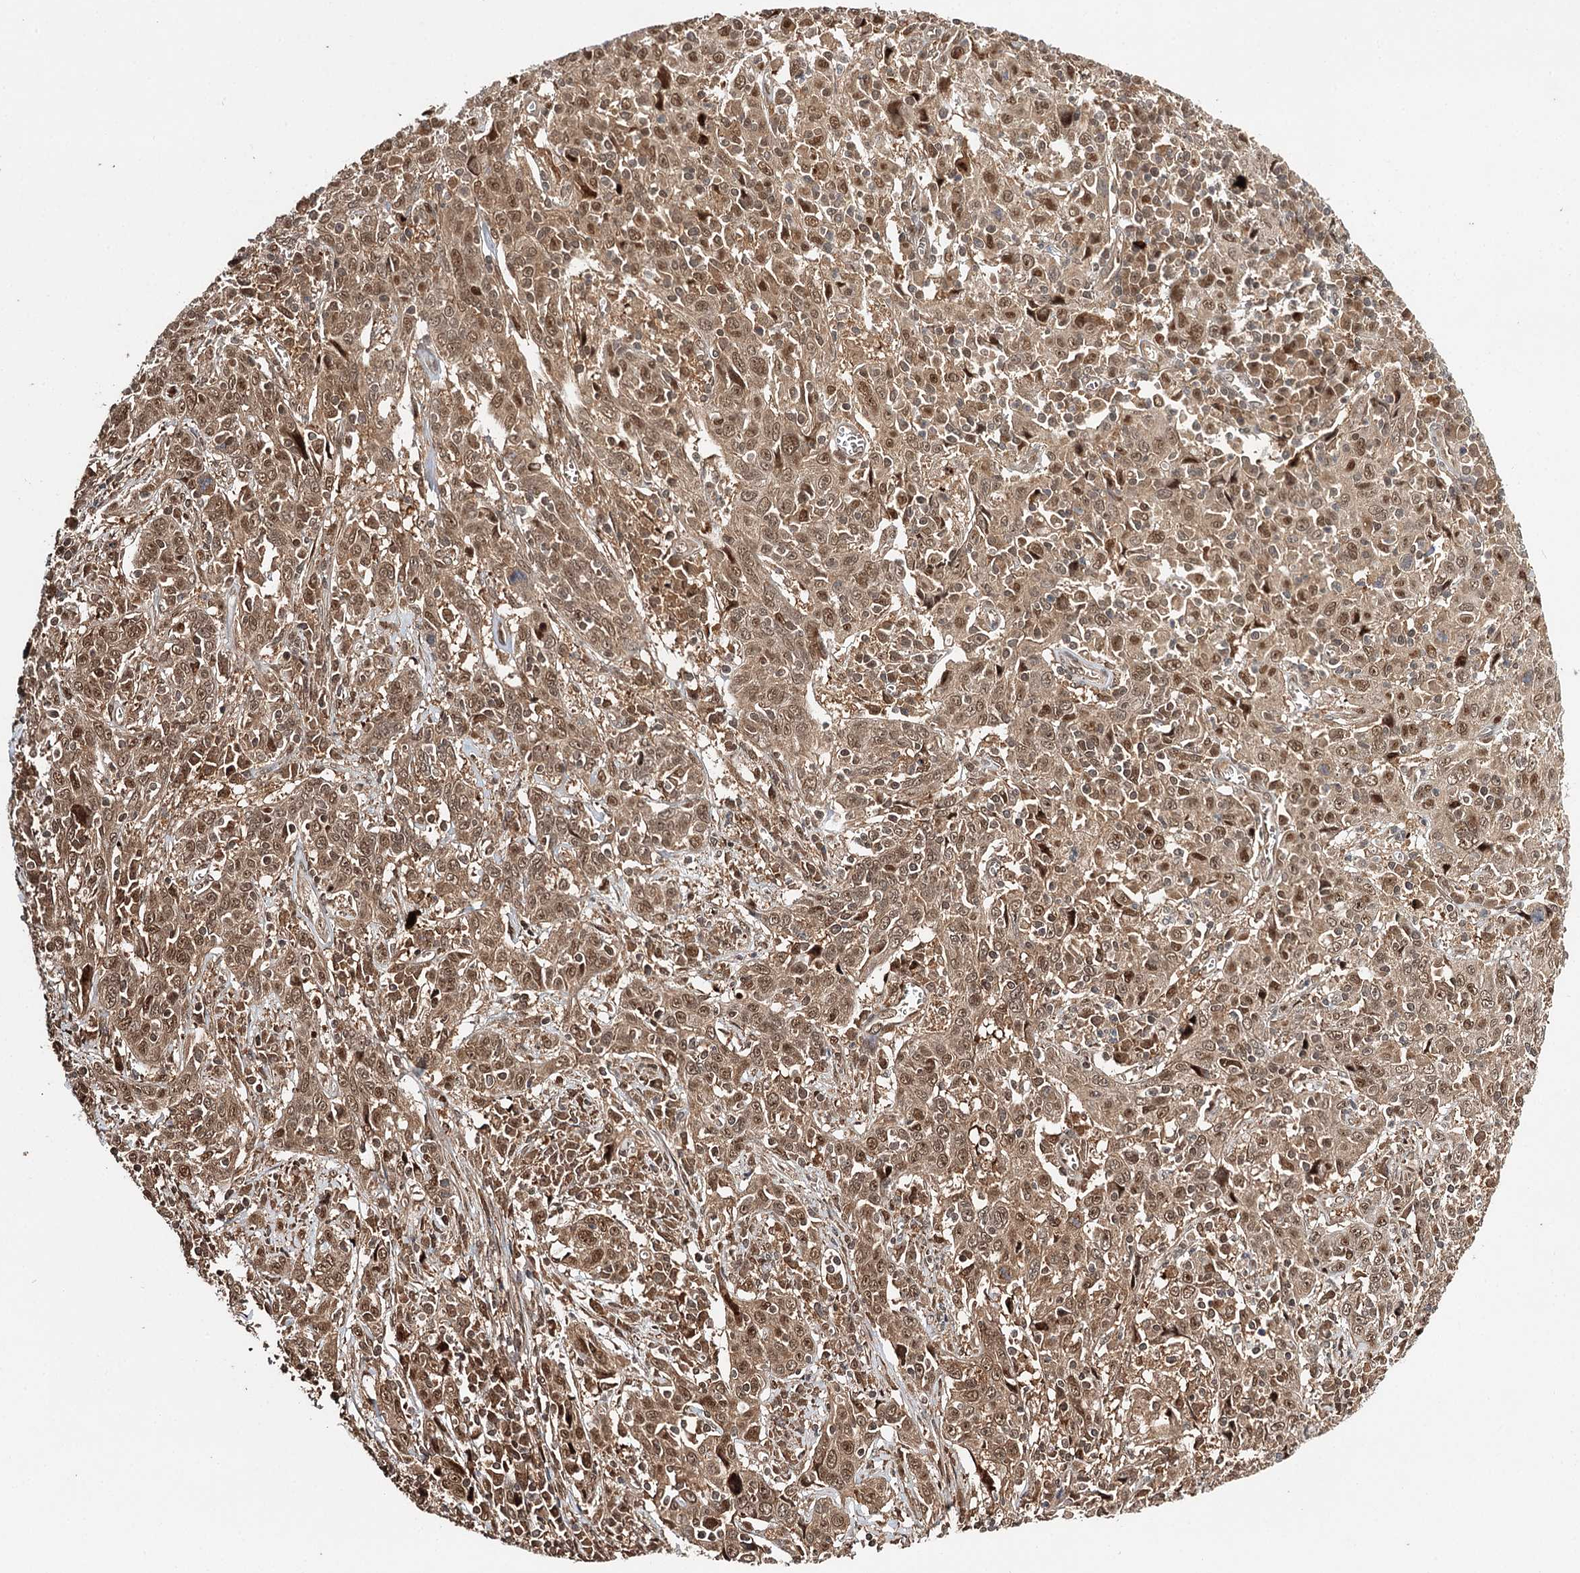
{"staining": {"intensity": "moderate", "quantity": ">75%", "location": "cytoplasmic/membranous,nuclear"}, "tissue": "cervical cancer", "cell_type": "Tumor cells", "image_type": "cancer", "snomed": [{"axis": "morphology", "description": "Squamous cell carcinoma, NOS"}, {"axis": "topography", "description": "Cervix"}], "caption": "The photomicrograph reveals immunohistochemical staining of cervical squamous cell carcinoma. There is moderate cytoplasmic/membranous and nuclear expression is seen in about >75% of tumor cells. (brown staining indicates protein expression, while blue staining denotes nuclei).", "gene": "N6AMT1", "patient": {"sex": "female", "age": 46}}